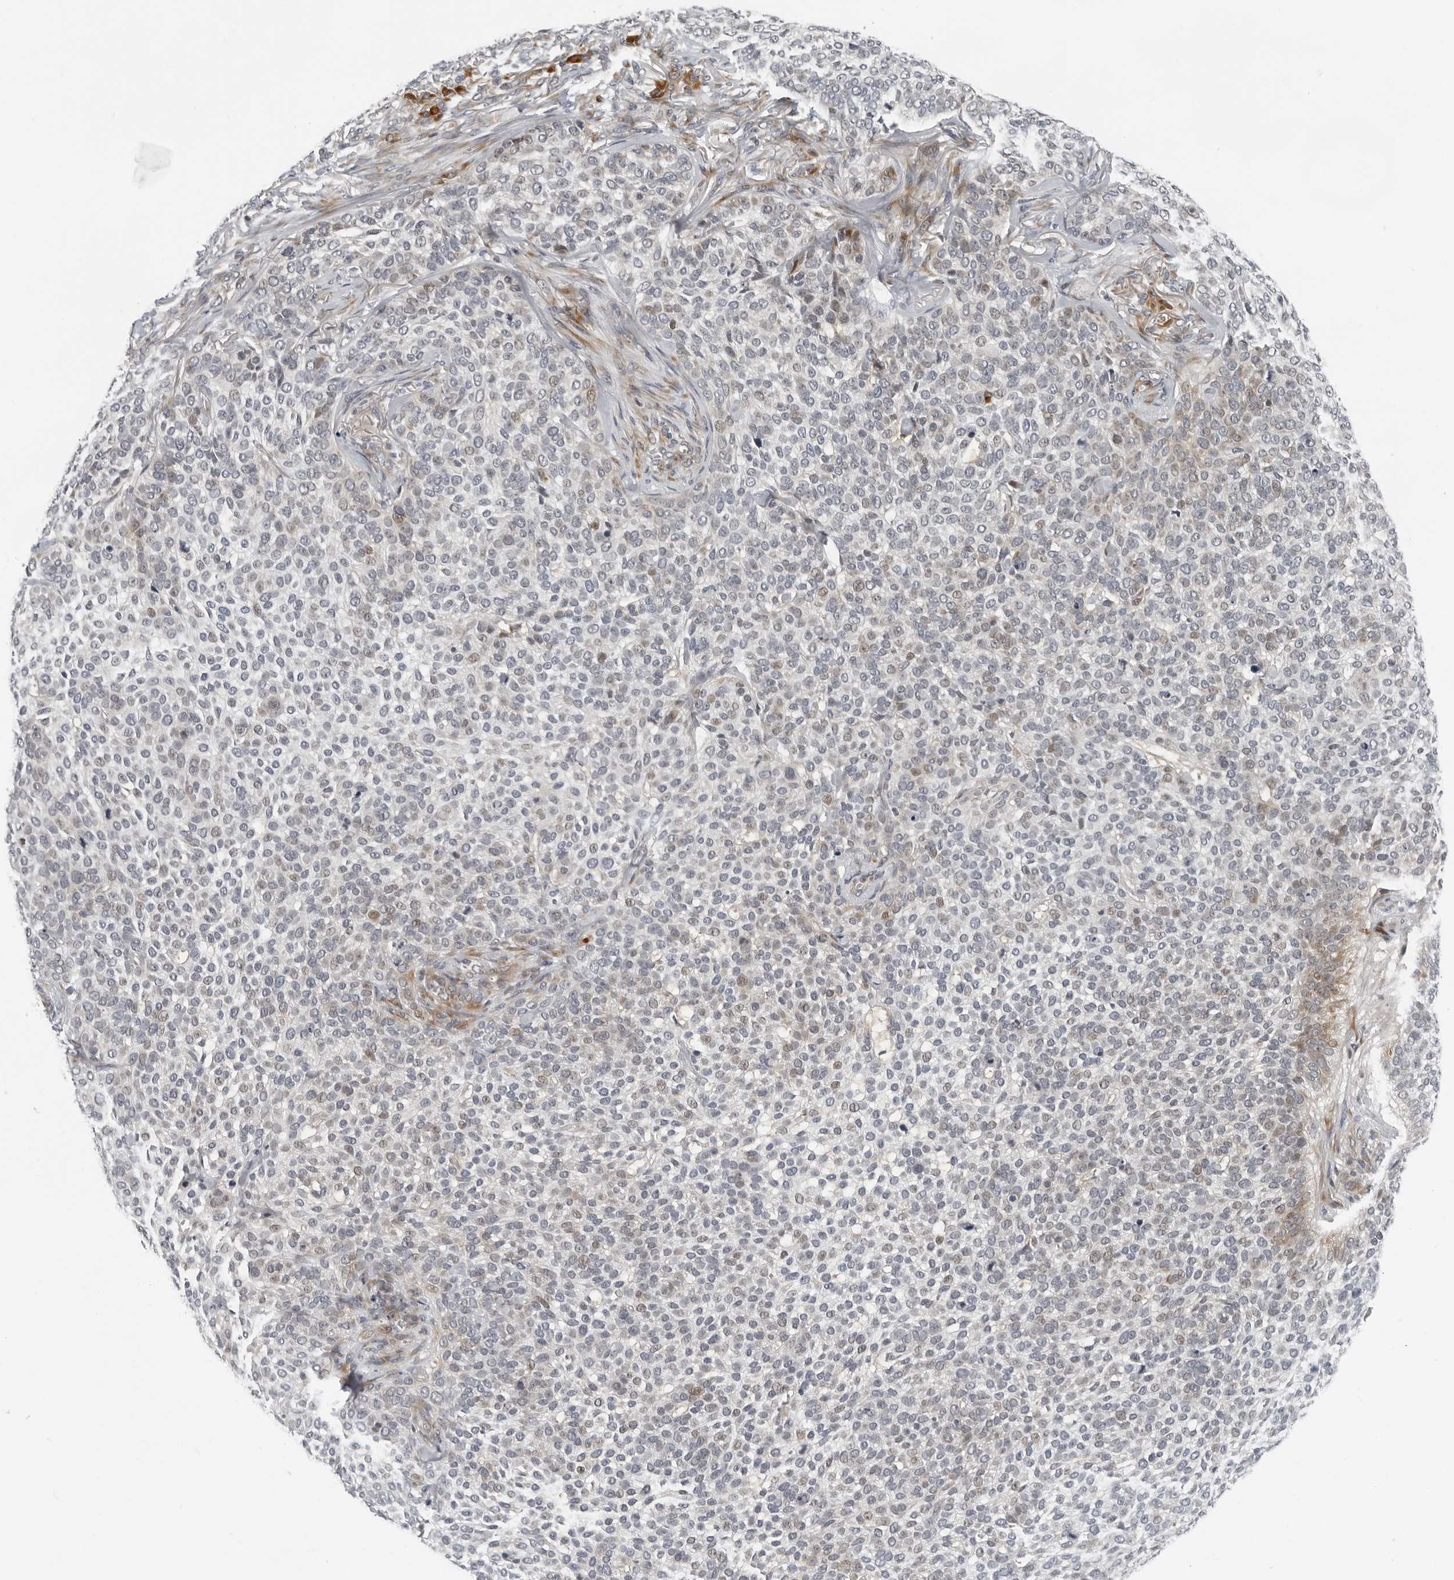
{"staining": {"intensity": "moderate", "quantity": "<25%", "location": "cytoplasmic/membranous"}, "tissue": "skin cancer", "cell_type": "Tumor cells", "image_type": "cancer", "snomed": [{"axis": "morphology", "description": "Basal cell carcinoma"}, {"axis": "topography", "description": "Skin"}], "caption": "IHC of human skin cancer (basal cell carcinoma) demonstrates low levels of moderate cytoplasmic/membranous staining in approximately <25% of tumor cells.", "gene": "PIP4K2C", "patient": {"sex": "female", "age": 64}}